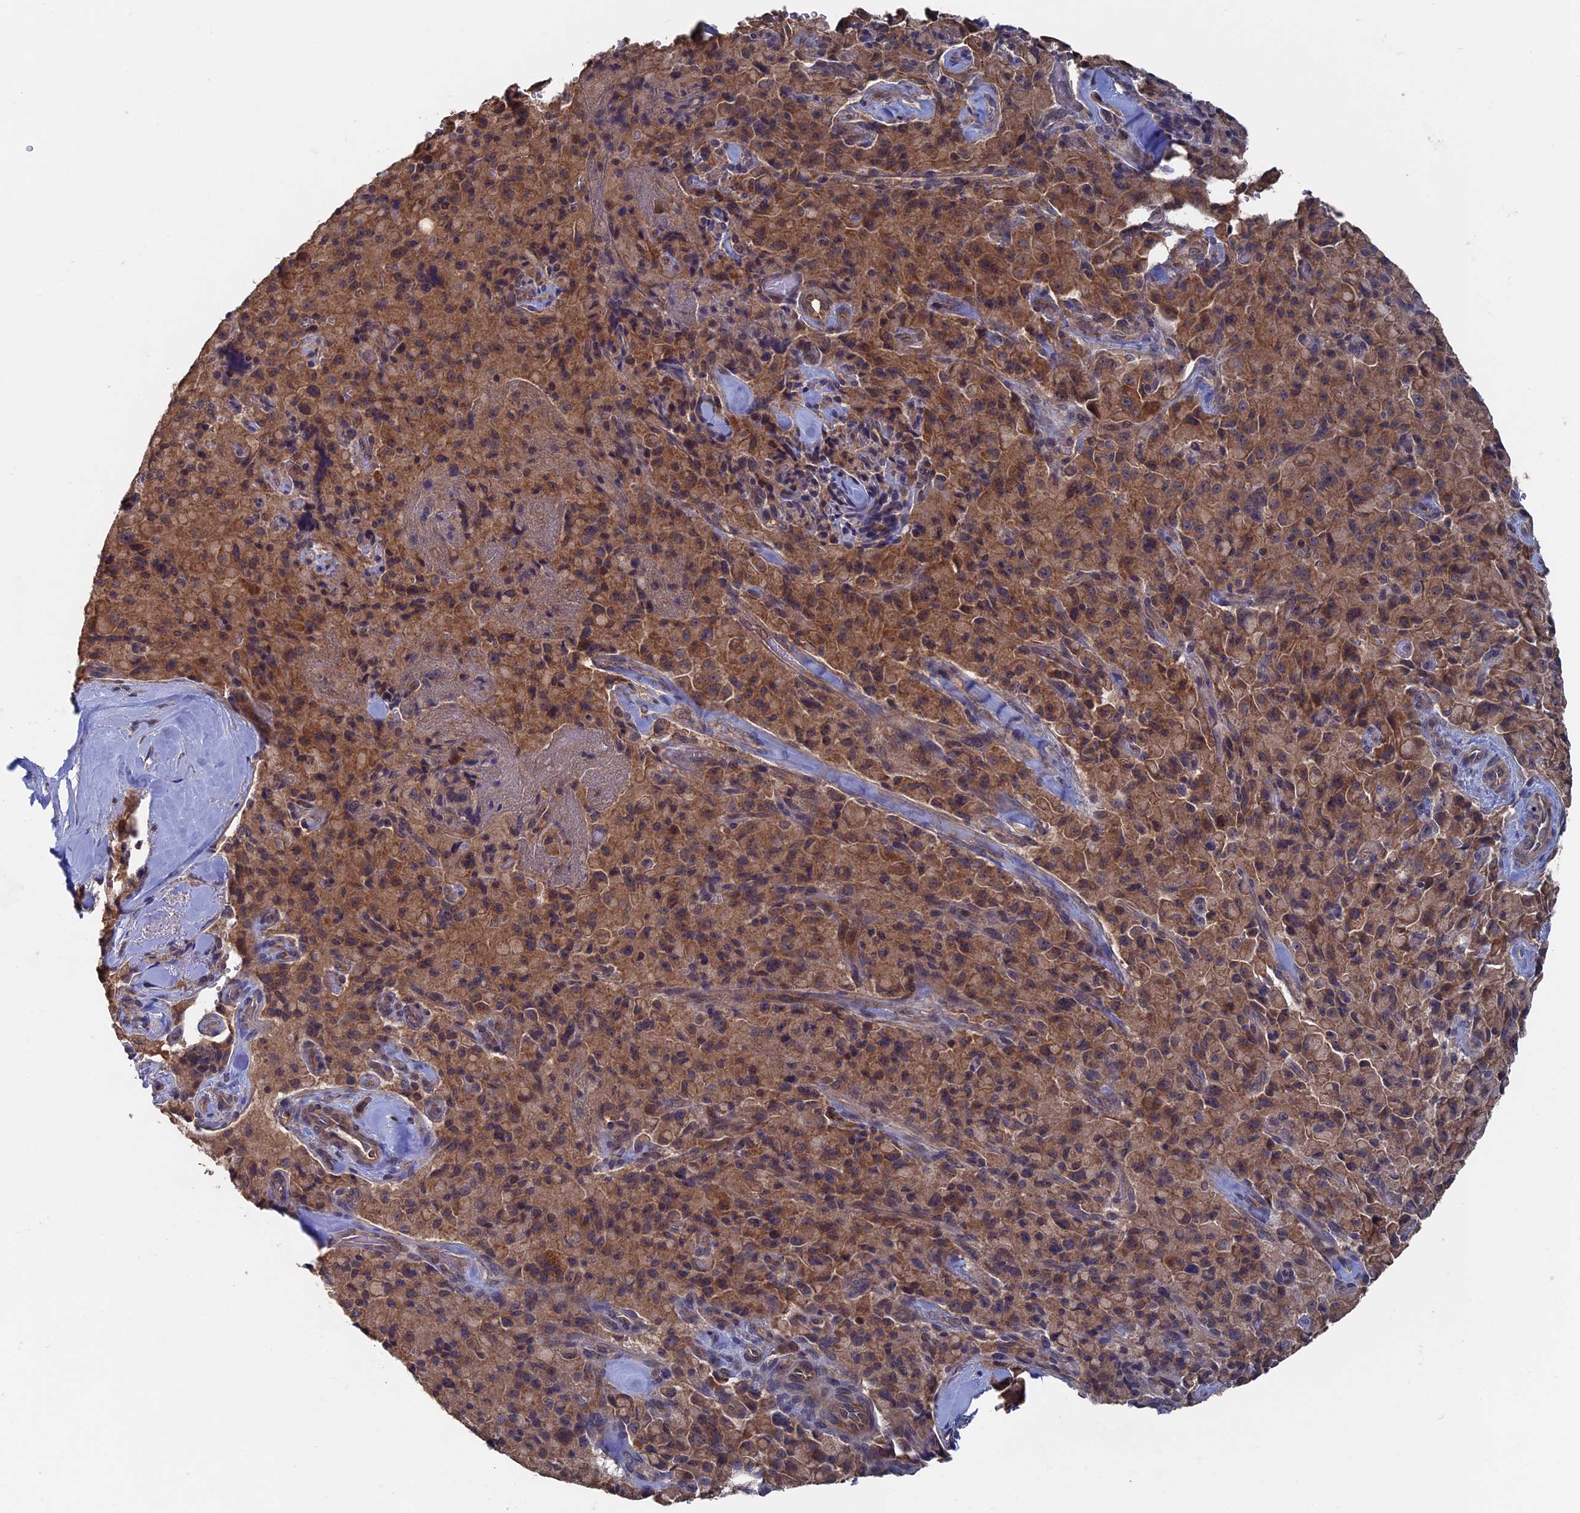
{"staining": {"intensity": "moderate", "quantity": ">75%", "location": "cytoplasmic/membranous"}, "tissue": "pancreatic cancer", "cell_type": "Tumor cells", "image_type": "cancer", "snomed": [{"axis": "morphology", "description": "Adenocarcinoma, NOS"}, {"axis": "topography", "description": "Pancreas"}], "caption": "IHC (DAB (3,3'-diaminobenzidine)) staining of human pancreatic cancer displays moderate cytoplasmic/membranous protein expression in approximately >75% of tumor cells.", "gene": "RAB15", "patient": {"sex": "male", "age": 65}}